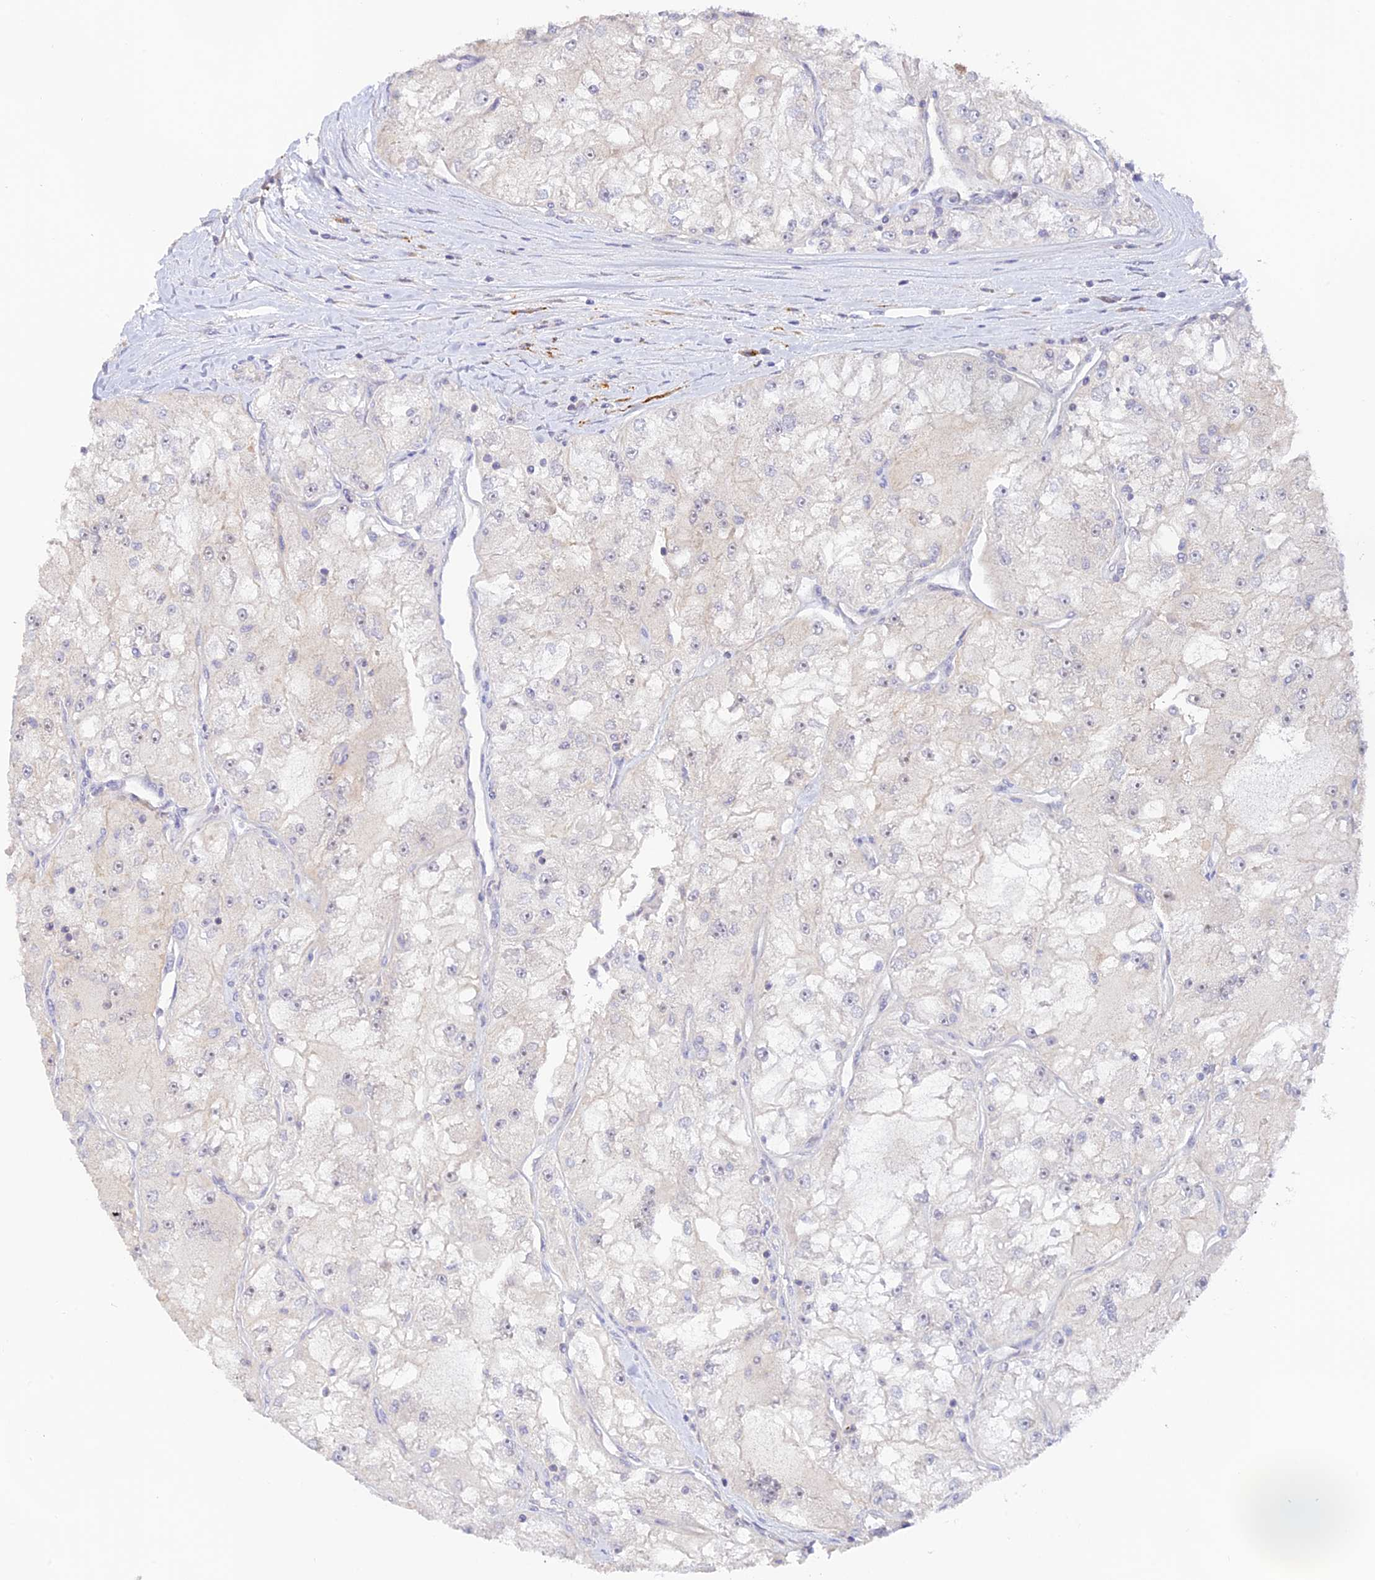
{"staining": {"intensity": "negative", "quantity": "none", "location": "none"}, "tissue": "renal cancer", "cell_type": "Tumor cells", "image_type": "cancer", "snomed": [{"axis": "morphology", "description": "Adenocarcinoma, NOS"}, {"axis": "topography", "description": "Kidney"}], "caption": "Micrograph shows no protein expression in tumor cells of renal cancer tissue.", "gene": "CAMSAP3", "patient": {"sex": "female", "age": 72}}